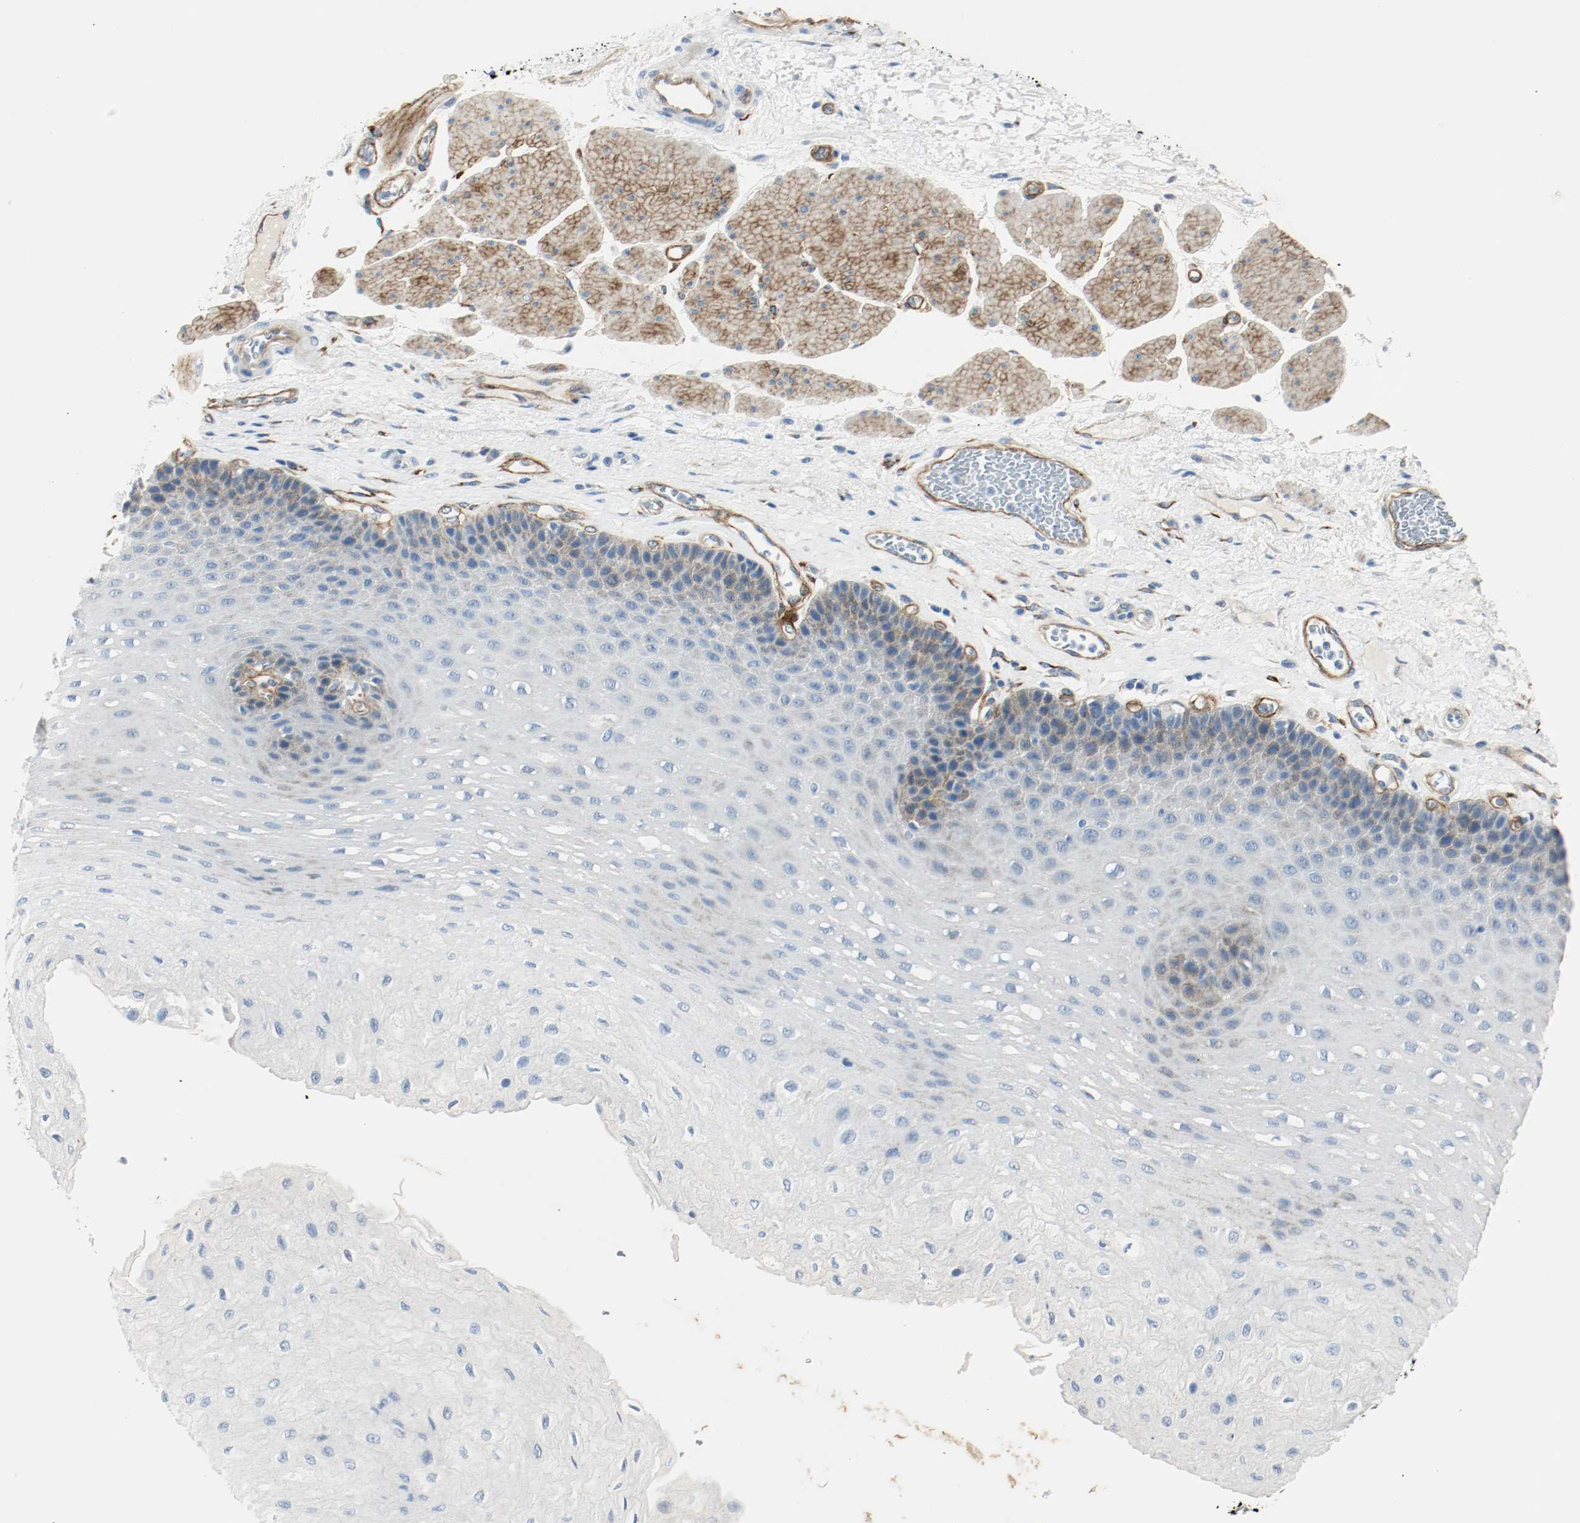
{"staining": {"intensity": "weak", "quantity": "<25%", "location": "cytoplasmic/membranous"}, "tissue": "esophagus", "cell_type": "Squamous epithelial cells", "image_type": "normal", "snomed": [{"axis": "morphology", "description": "Normal tissue, NOS"}, {"axis": "topography", "description": "Esophagus"}], "caption": "Protein analysis of unremarkable esophagus demonstrates no significant staining in squamous epithelial cells.", "gene": "LAMB1", "patient": {"sex": "female", "age": 72}}